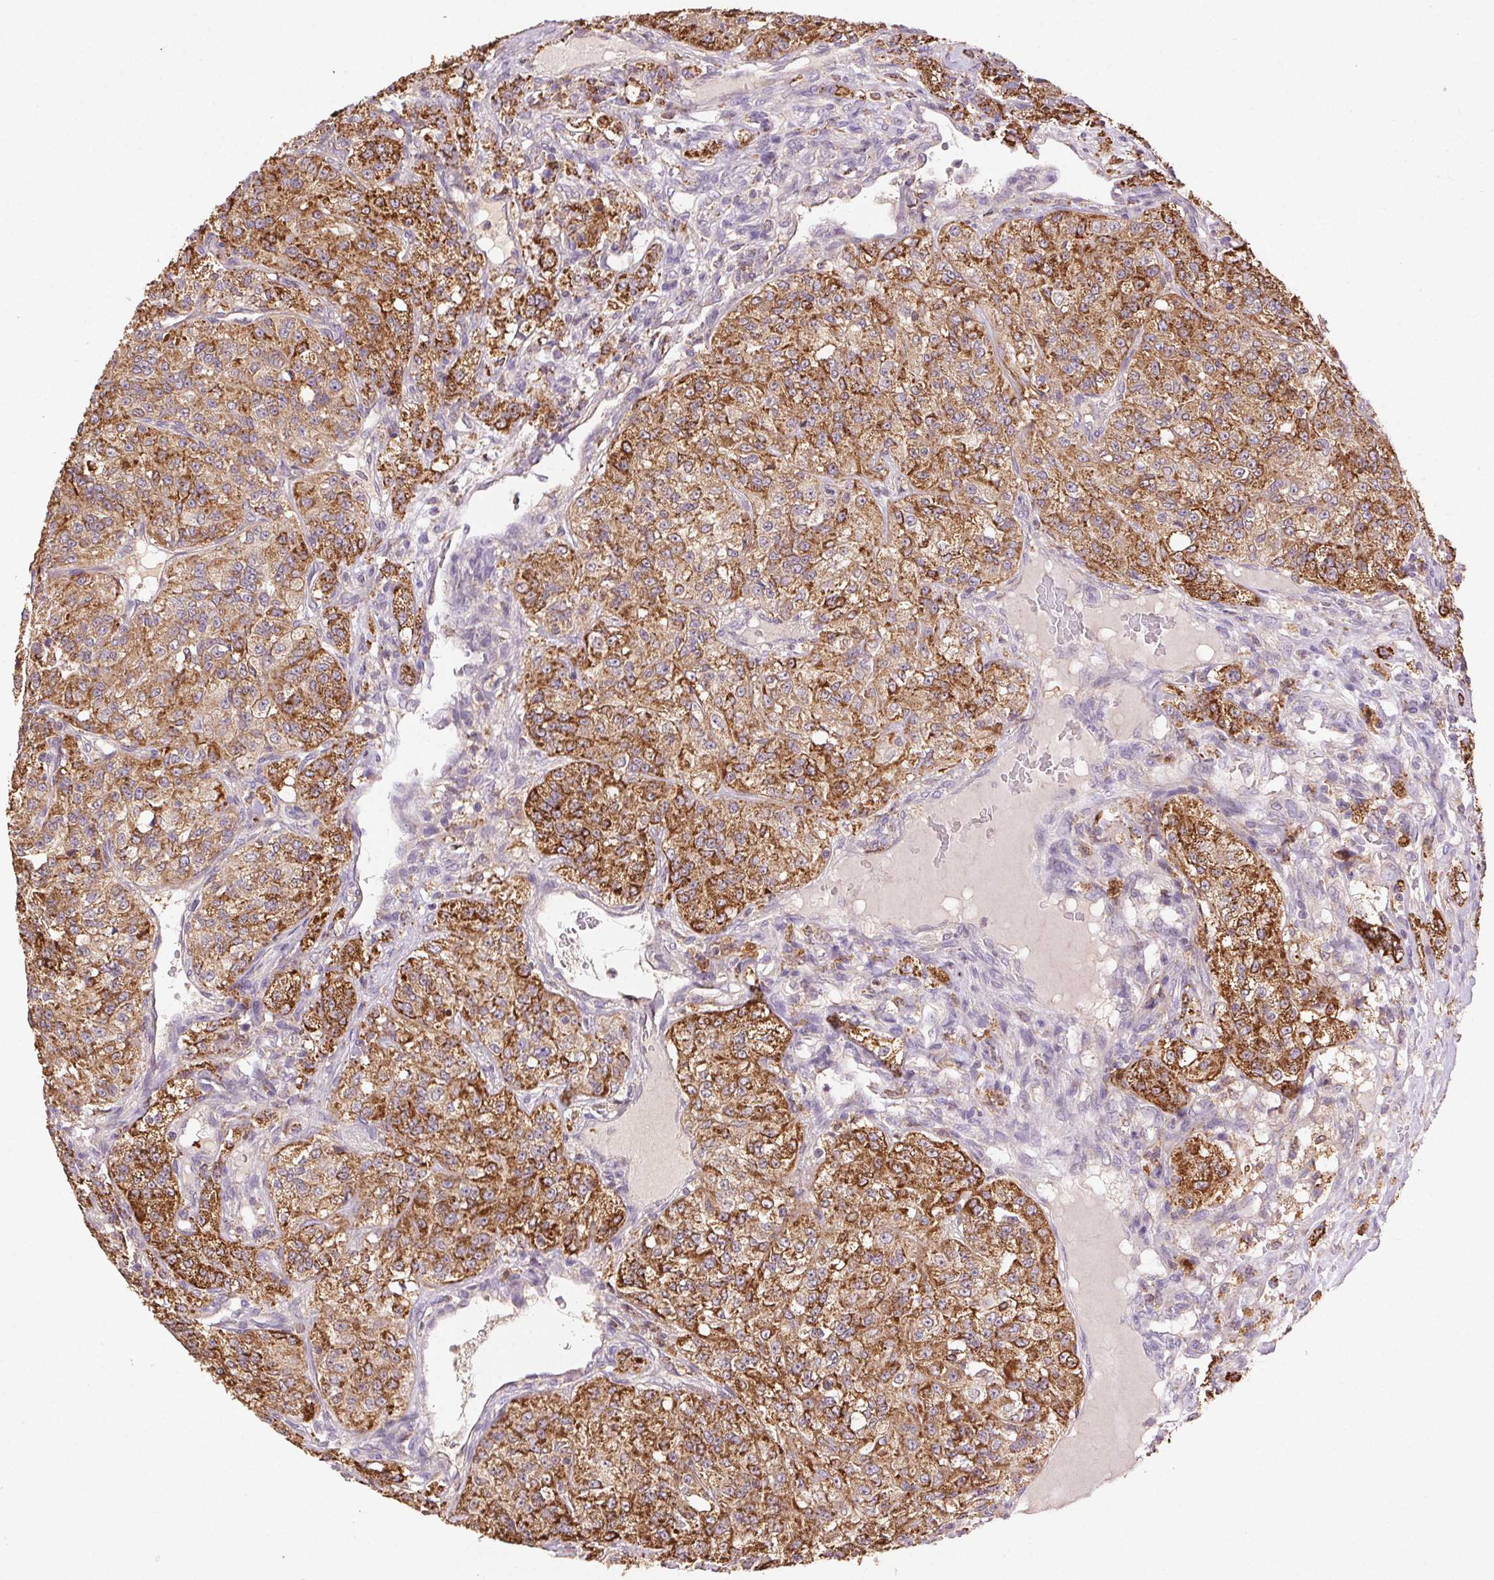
{"staining": {"intensity": "strong", "quantity": ">75%", "location": "cytoplasmic/membranous"}, "tissue": "renal cancer", "cell_type": "Tumor cells", "image_type": "cancer", "snomed": [{"axis": "morphology", "description": "Adenocarcinoma, NOS"}, {"axis": "topography", "description": "Kidney"}], "caption": "IHC (DAB) staining of human renal cancer (adenocarcinoma) shows strong cytoplasmic/membranous protein positivity in about >75% of tumor cells. The staining was performed using DAB, with brown indicating positive protein expression. Nuclei are stained blue with hematoxylin.", "gene": "FNBP1L", "patient": {"sex": "female", "age": 63}}